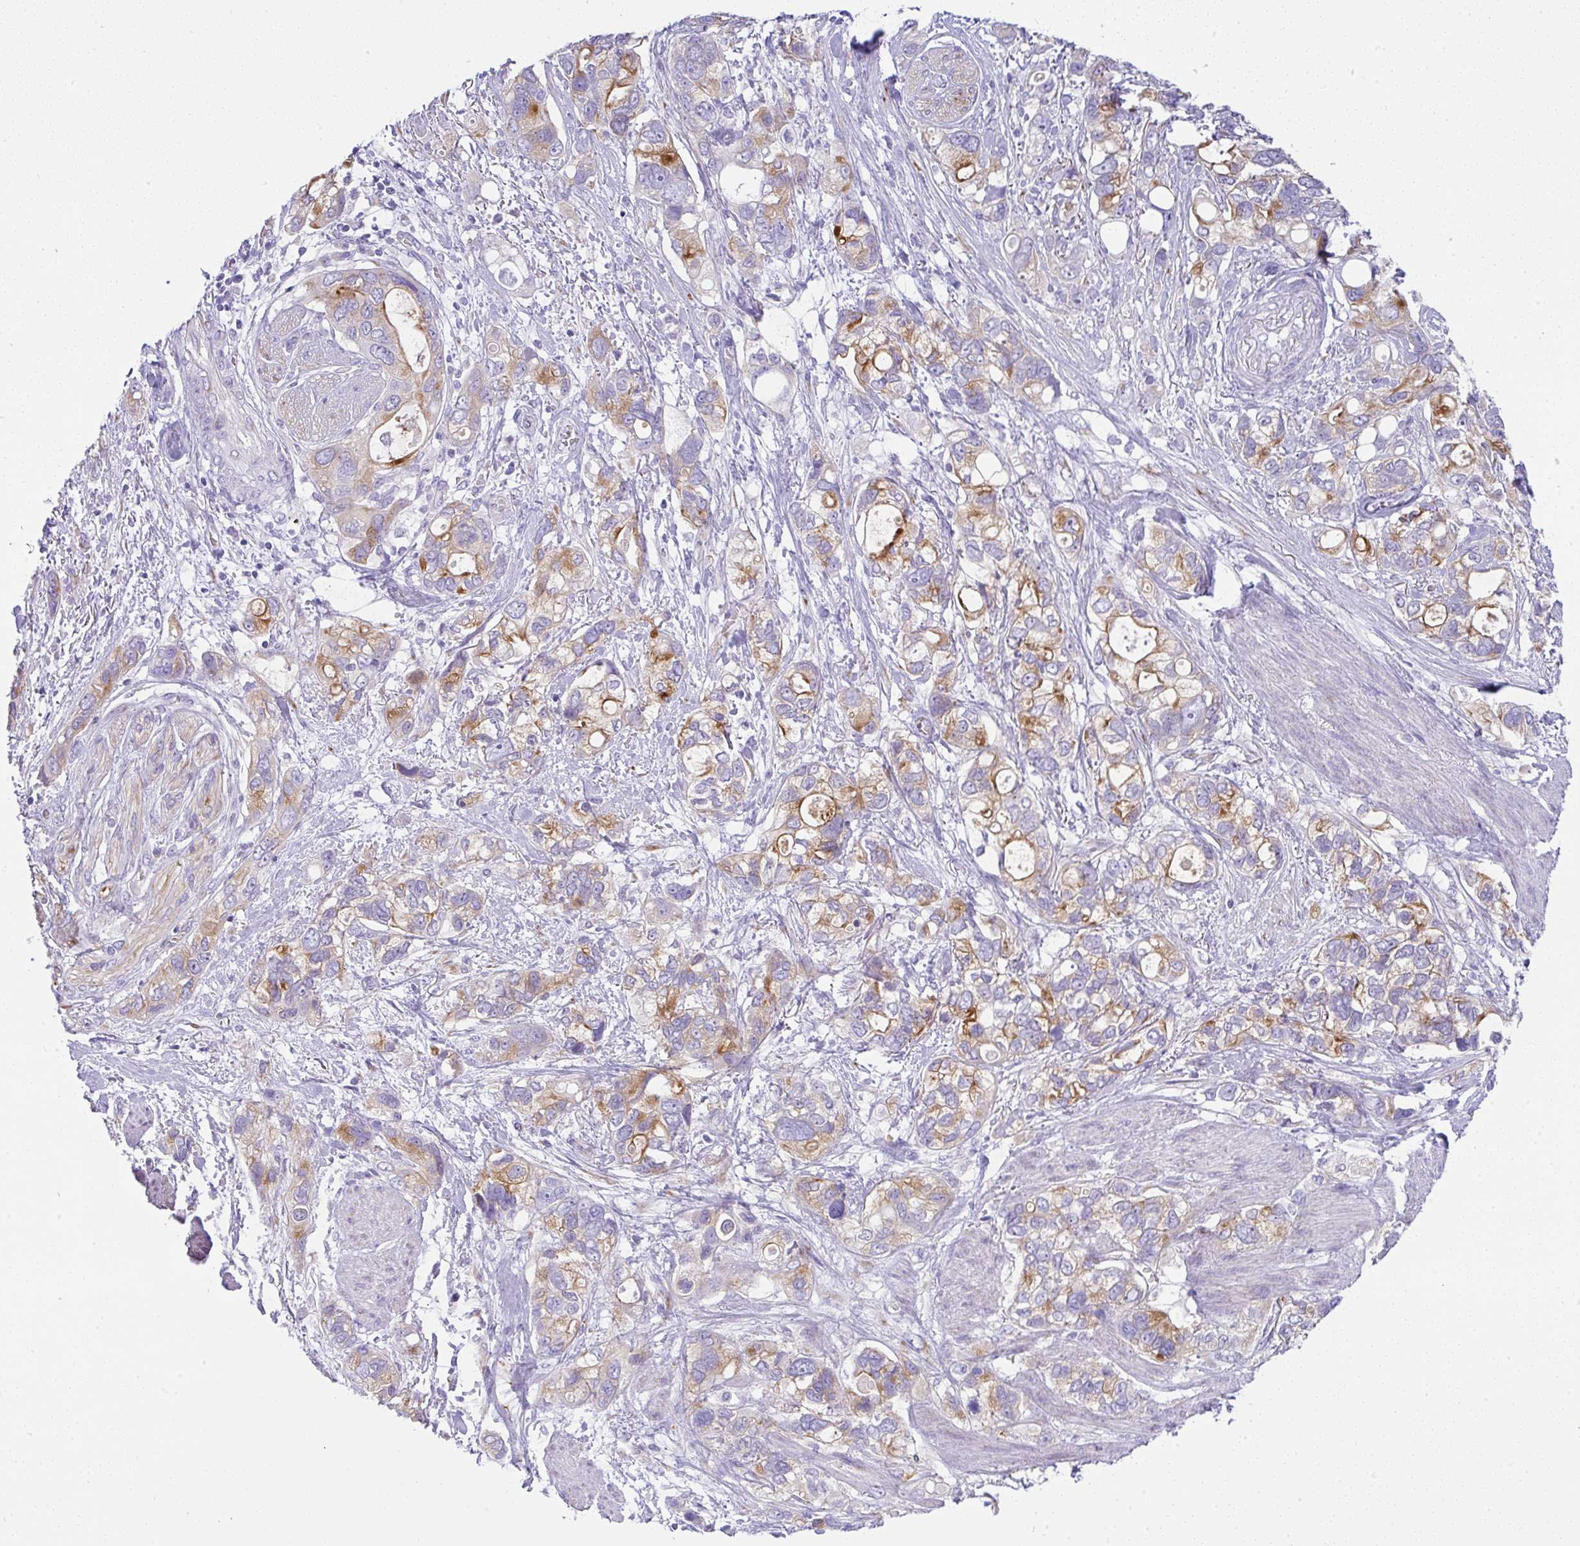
{"staining": {"intensity": "moderate", "quantity": "25%-75%", "location": "cytoplasmic/membranous"}, "tissue": "stomach cancer", "cell_type": "Tumor cells", "image_type": "cancer", "snomed": [{"axis": "morphology", "description": "Adenocarcinoma, NOS"}, {"axis": "topography", "description": "Stomach, upper"}], "caption": "A medium amount of moderate cytoplasmic/membranous staining is identified in approximately 25%-75% of tumor cells in adenocarcinoma (stomach) tissue. The protein is shown in brown color, while the nuclei are stained blue.", "gene": "FAM177A1", "patient": {"sex": "female", "age": 81}}